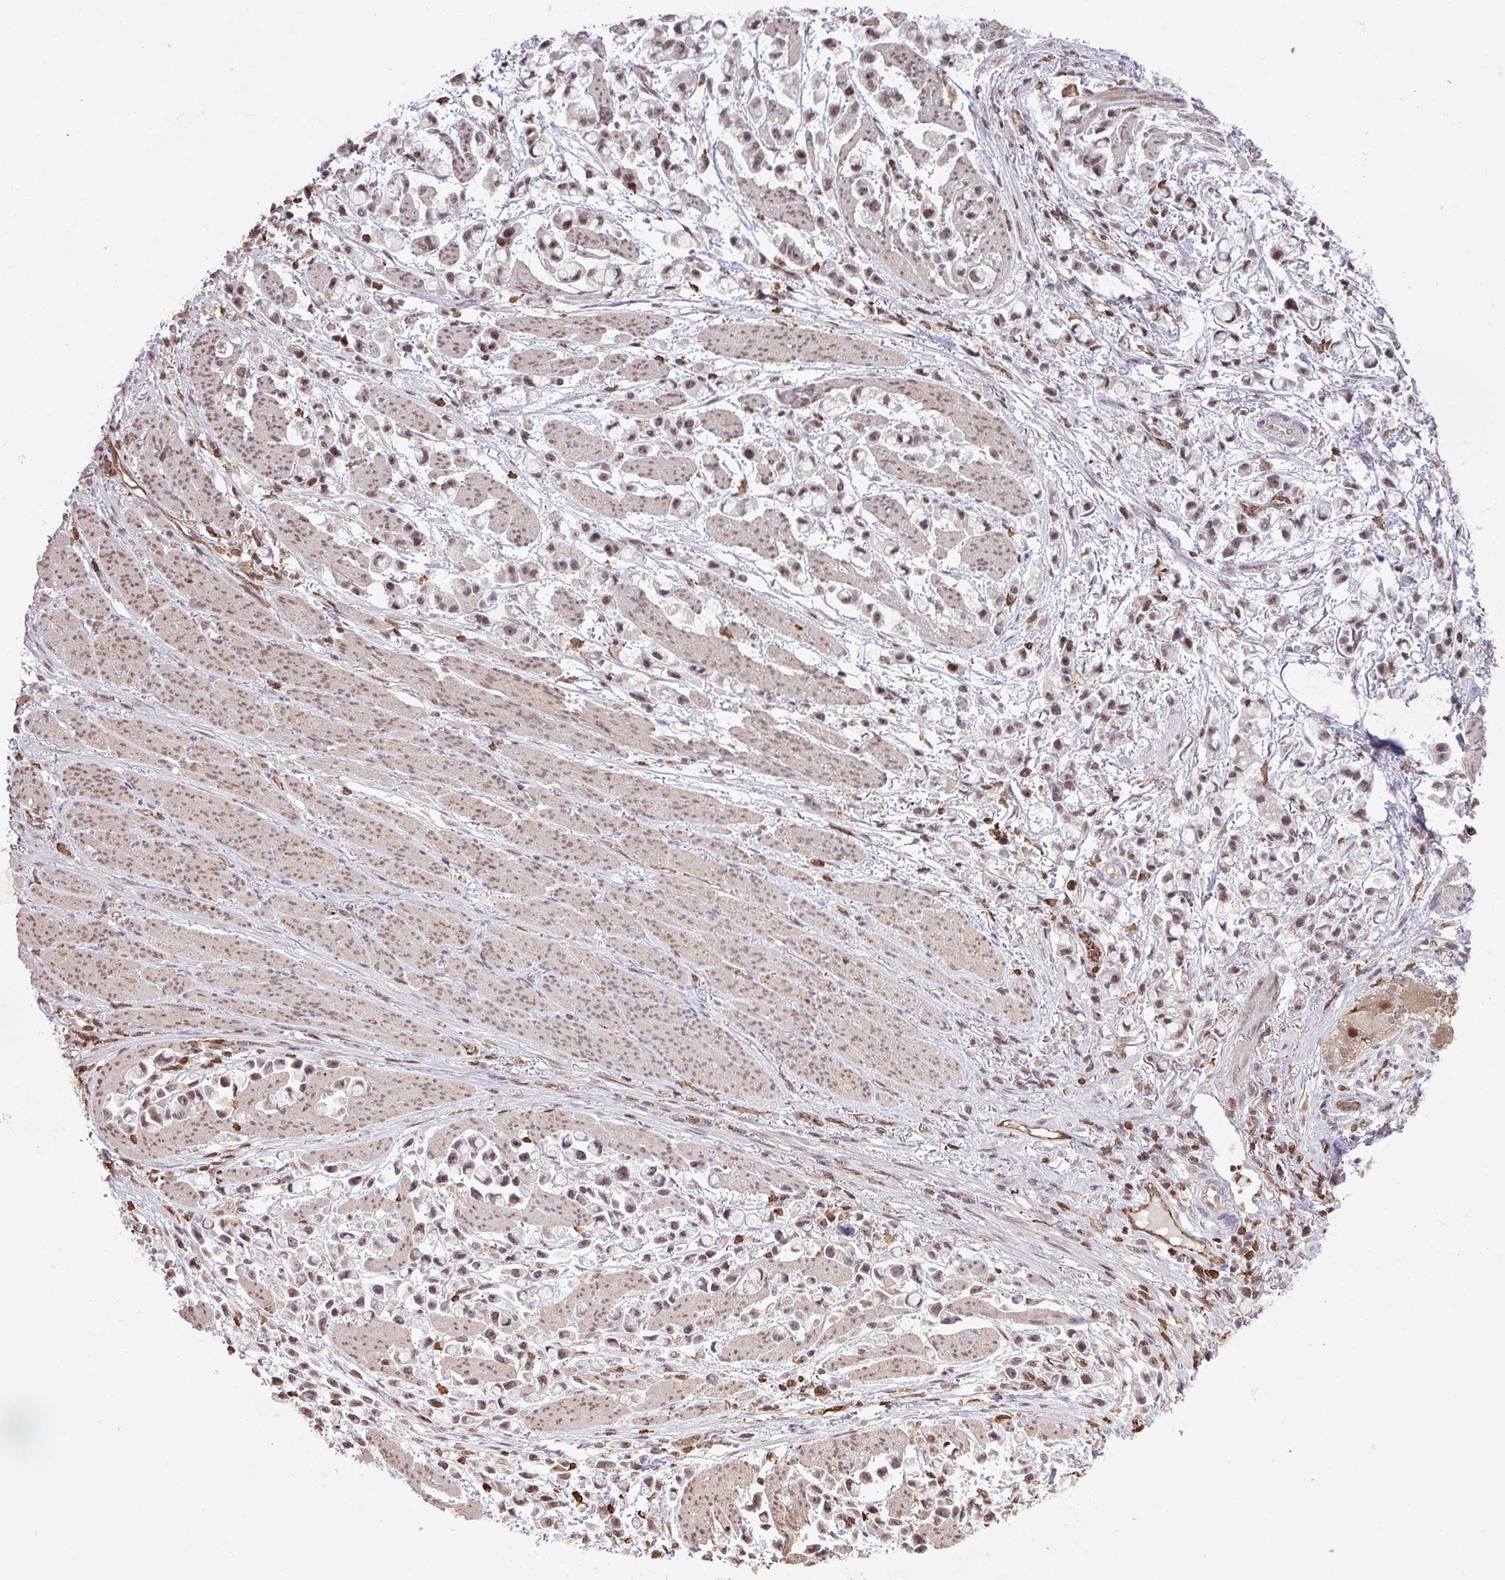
{"staining": {"intensity": "weak", "quantity": ">75%", "location": "nuclear"}, "tissue": "stomach cancer", "cell_type": "Tumor cells", "image_type": "cancer", "snomed": [{"axis": "morphology", "description": "Adenocarcinoma, NOS"}, {"axis": "topography", "description": "Stomach"}], "caption": "DAB immunohistochemical staining of stomach adenocarcinoma demonstrates weak nuclear protein expression in approximately >75% of tumor cells. The staining is performed using DAB brown chromogen to label protein expression. The nuclei are counter-stained blue using hematoxylin.", "gene": "GON7", "patient": {"sex": "female", "age": 81}}